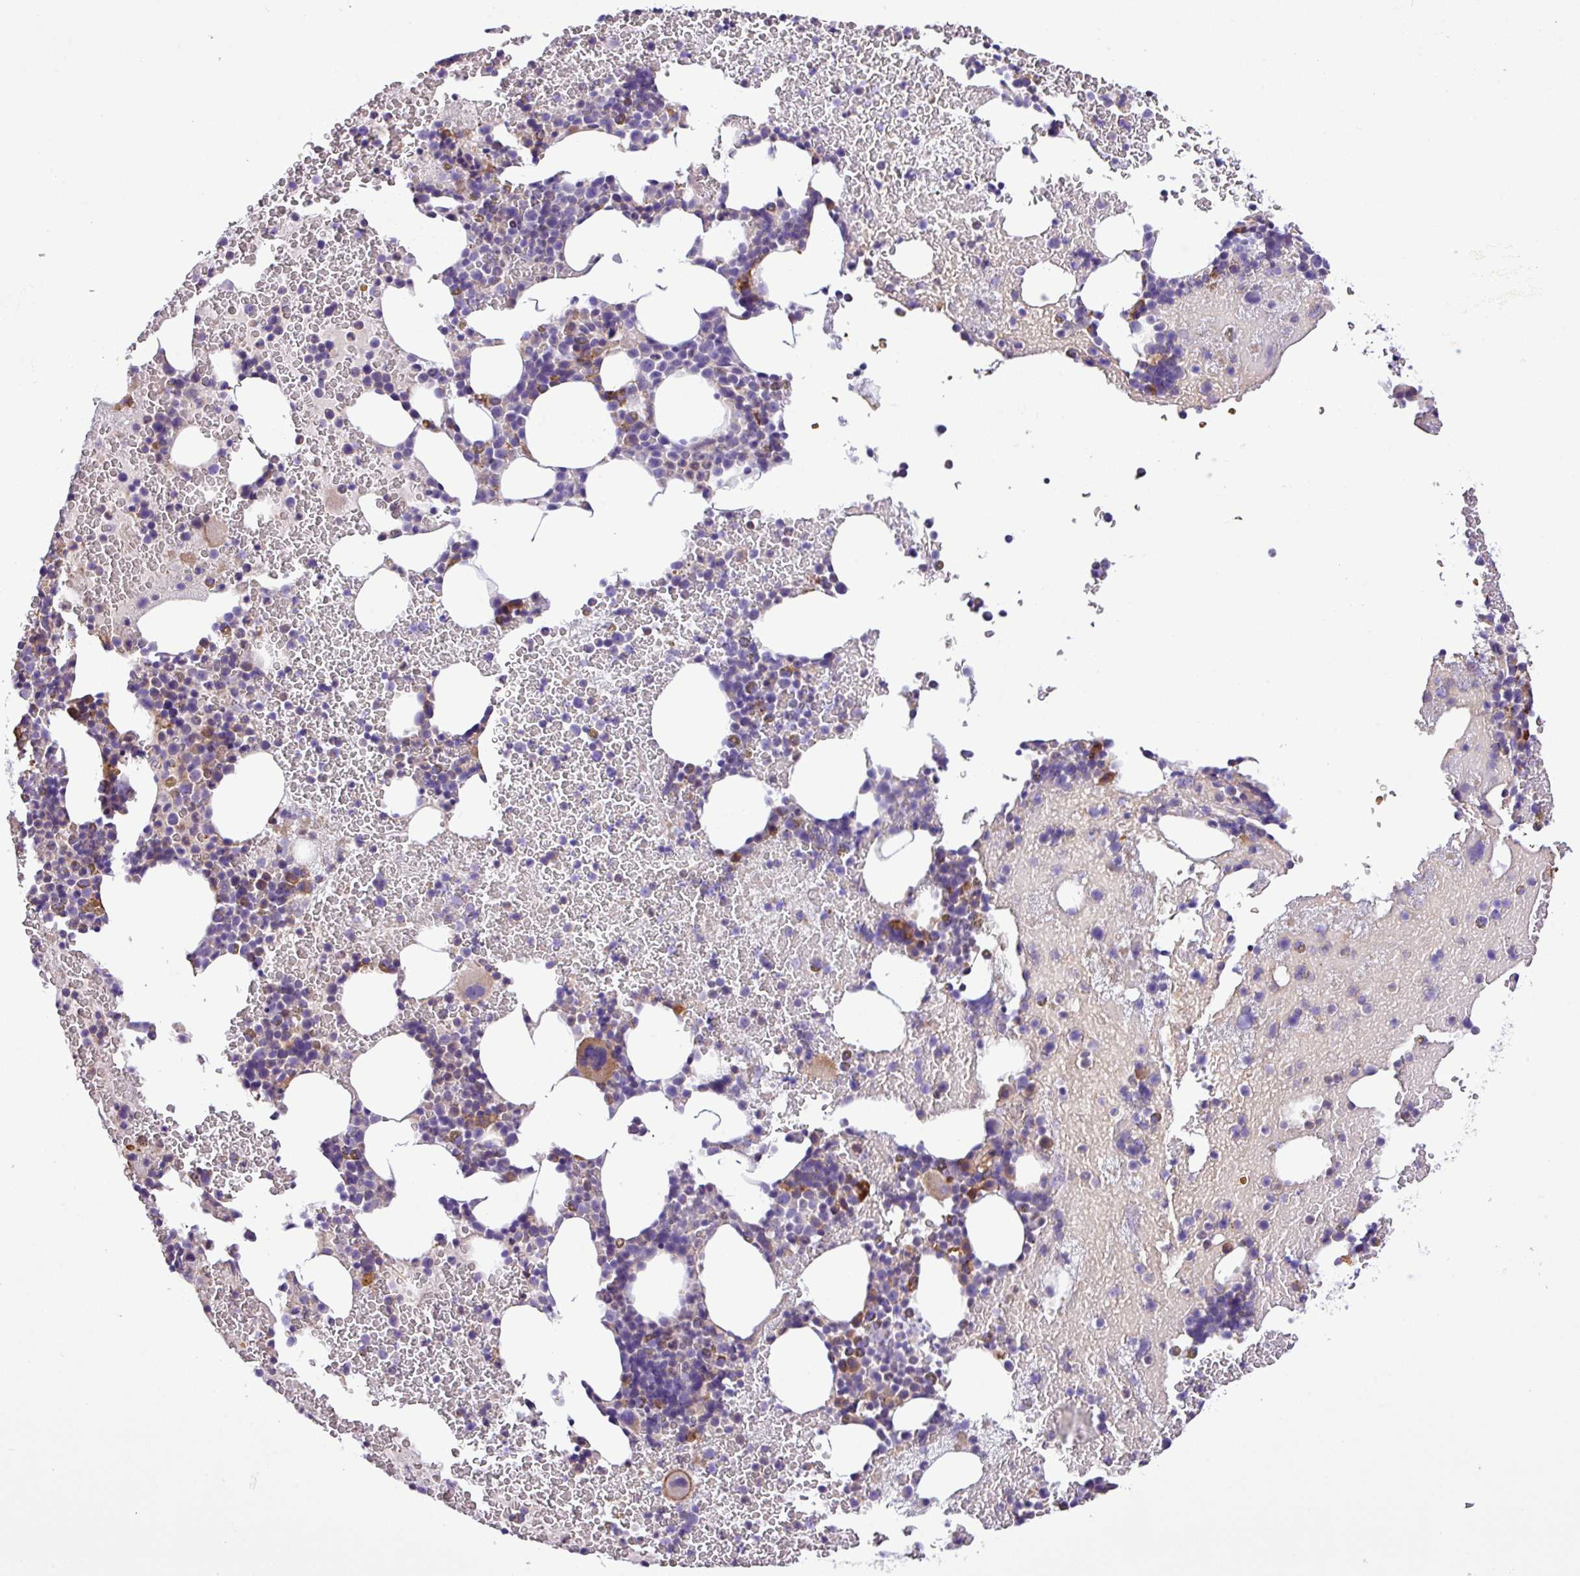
{"staining": {"intensity": "moderate", "quantity": "<25%", "location": "cytoplasmic/membranous"}, "tissue": "bone marrow", "cell_type": "Hematopoietic cells", "image_type": "normal", "snomed": [{"axis": "morphology", "description": "Normal tissue, NOS"}, {"axis": "topography", "description": "Bone marrow"}], "caption": "Benign bone marrow reveals moderate cytoplasmic/membranous expression in about <25% of hematopoietic cells, visualized by immunohistochemistry. The staining was performed using DAB to visualize the protein expression in brown, while the nuclei were stained in blue with hematoxylin (Magnification: 20x).", "gene": "C11orf91", "patient": {"sex": "male", "age": 26}}